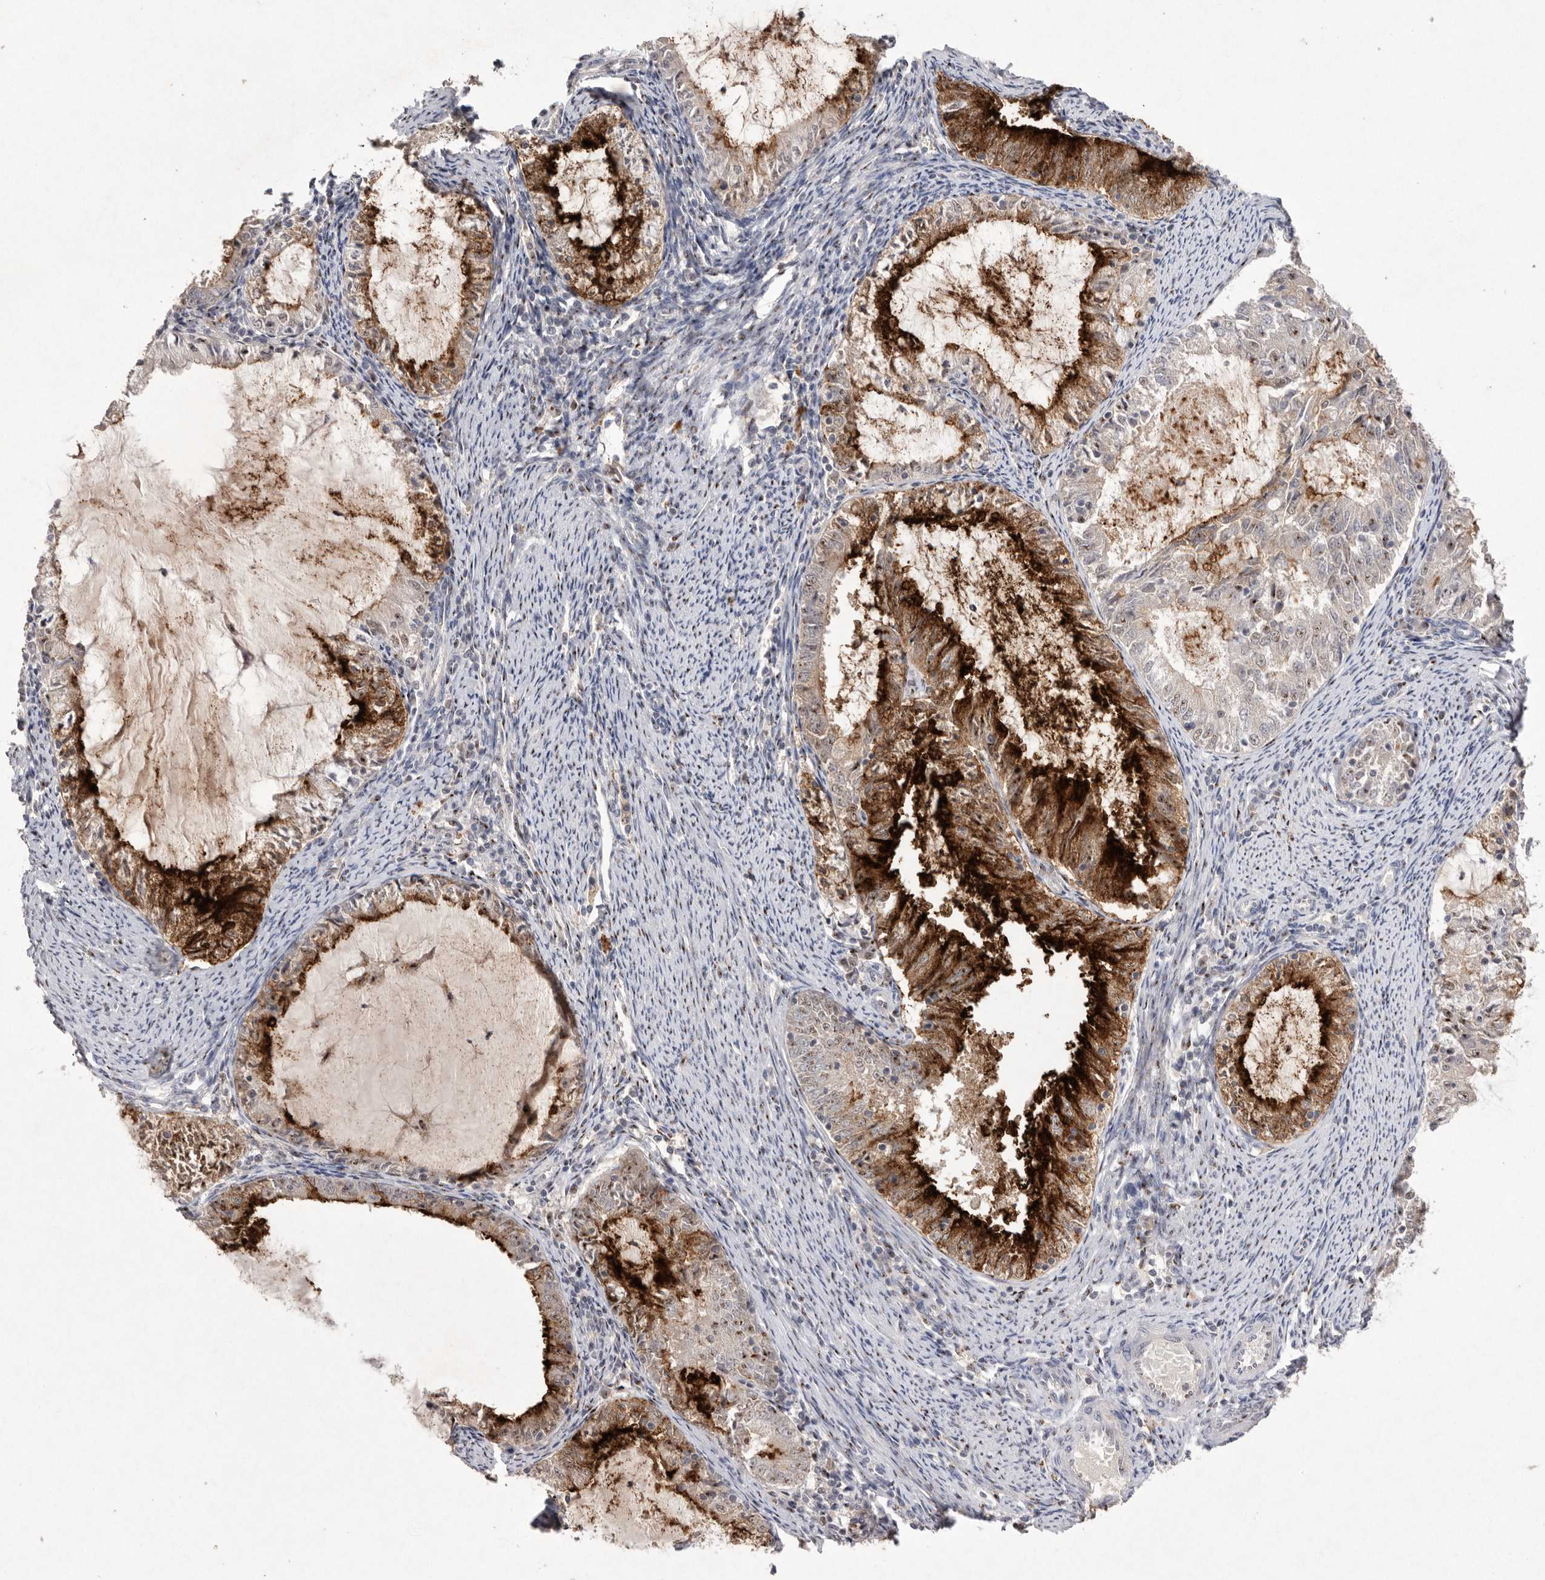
{"staining": {"intensity": "strong", "quantity": "25%-75%", "location": "cytoplasmic/membranous"}, "tissue": "endometrial cancer", "cell_type": "Tumor cells", "image_type": "cancer", "snomed": [{"axis": "morphology", "description": "Adenocarcinoma, NOS"}, {"axis": "topography", "description": "Endometrium"}], "caption": "This micrograph displays immunohistochemistry staining of human adenocarcinoma (endometrial), with high strong cytoplasmic/membranous expression in approximately 25%-75% of tumor cells.", "gene": "HUS1", "patient": {"sex": "female", "age": 57}}